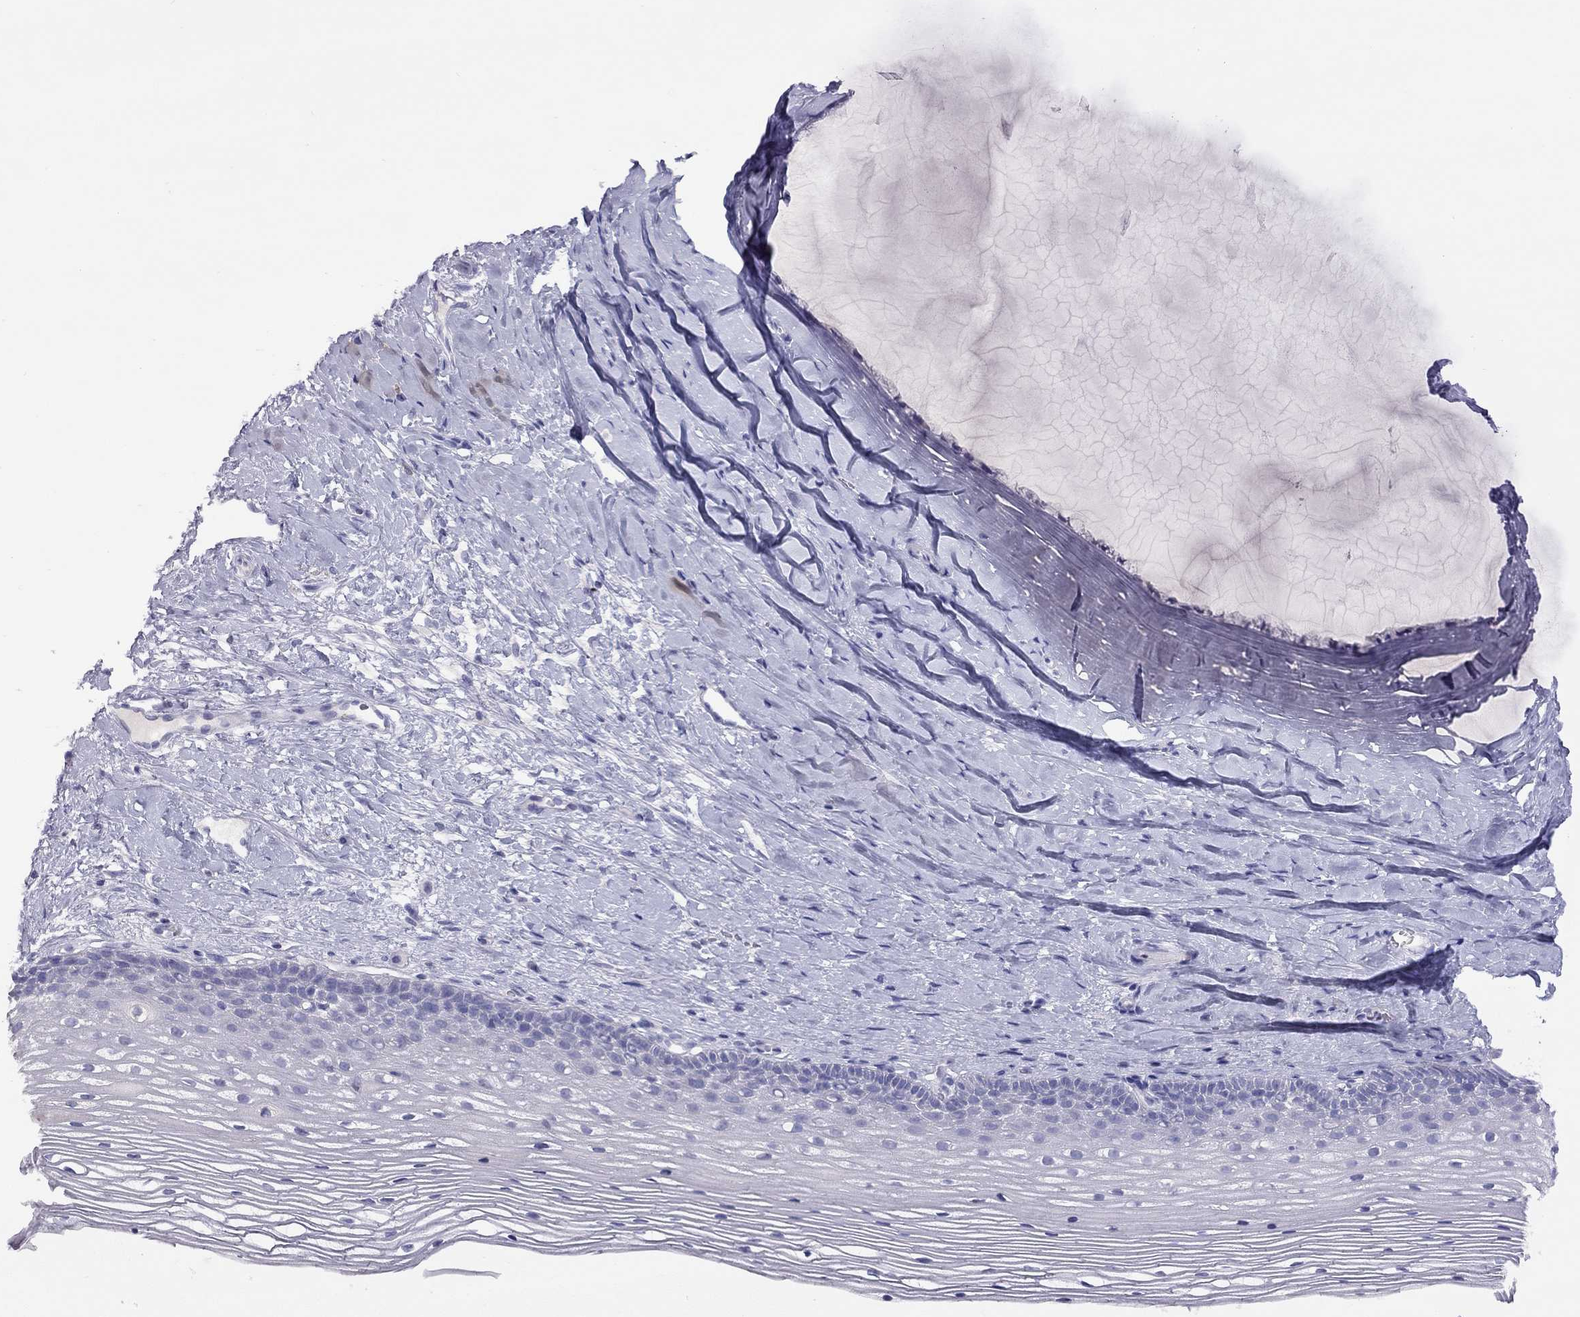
{"staining": {"intensity": "negative", "quantity": "none", "location": "none"}, "tissue": "cervix", "cell_type": "Glandular cells", "image_type": "normal", "snomed": [{"axis": "morphology", "description": "Normal tissue, NOS"}, {"axis": "topography", "description": "Cervix"}], "caption": "Cervix was stained to show a protein in brown. There is no significant positivity in glandular cells. (DAB (3,3'-diaminobenzidine) immunohistochemistry with hematoxylin counter stain).", "gene": "CPNE4", "patient": {"sex": "female", "age": 40}}